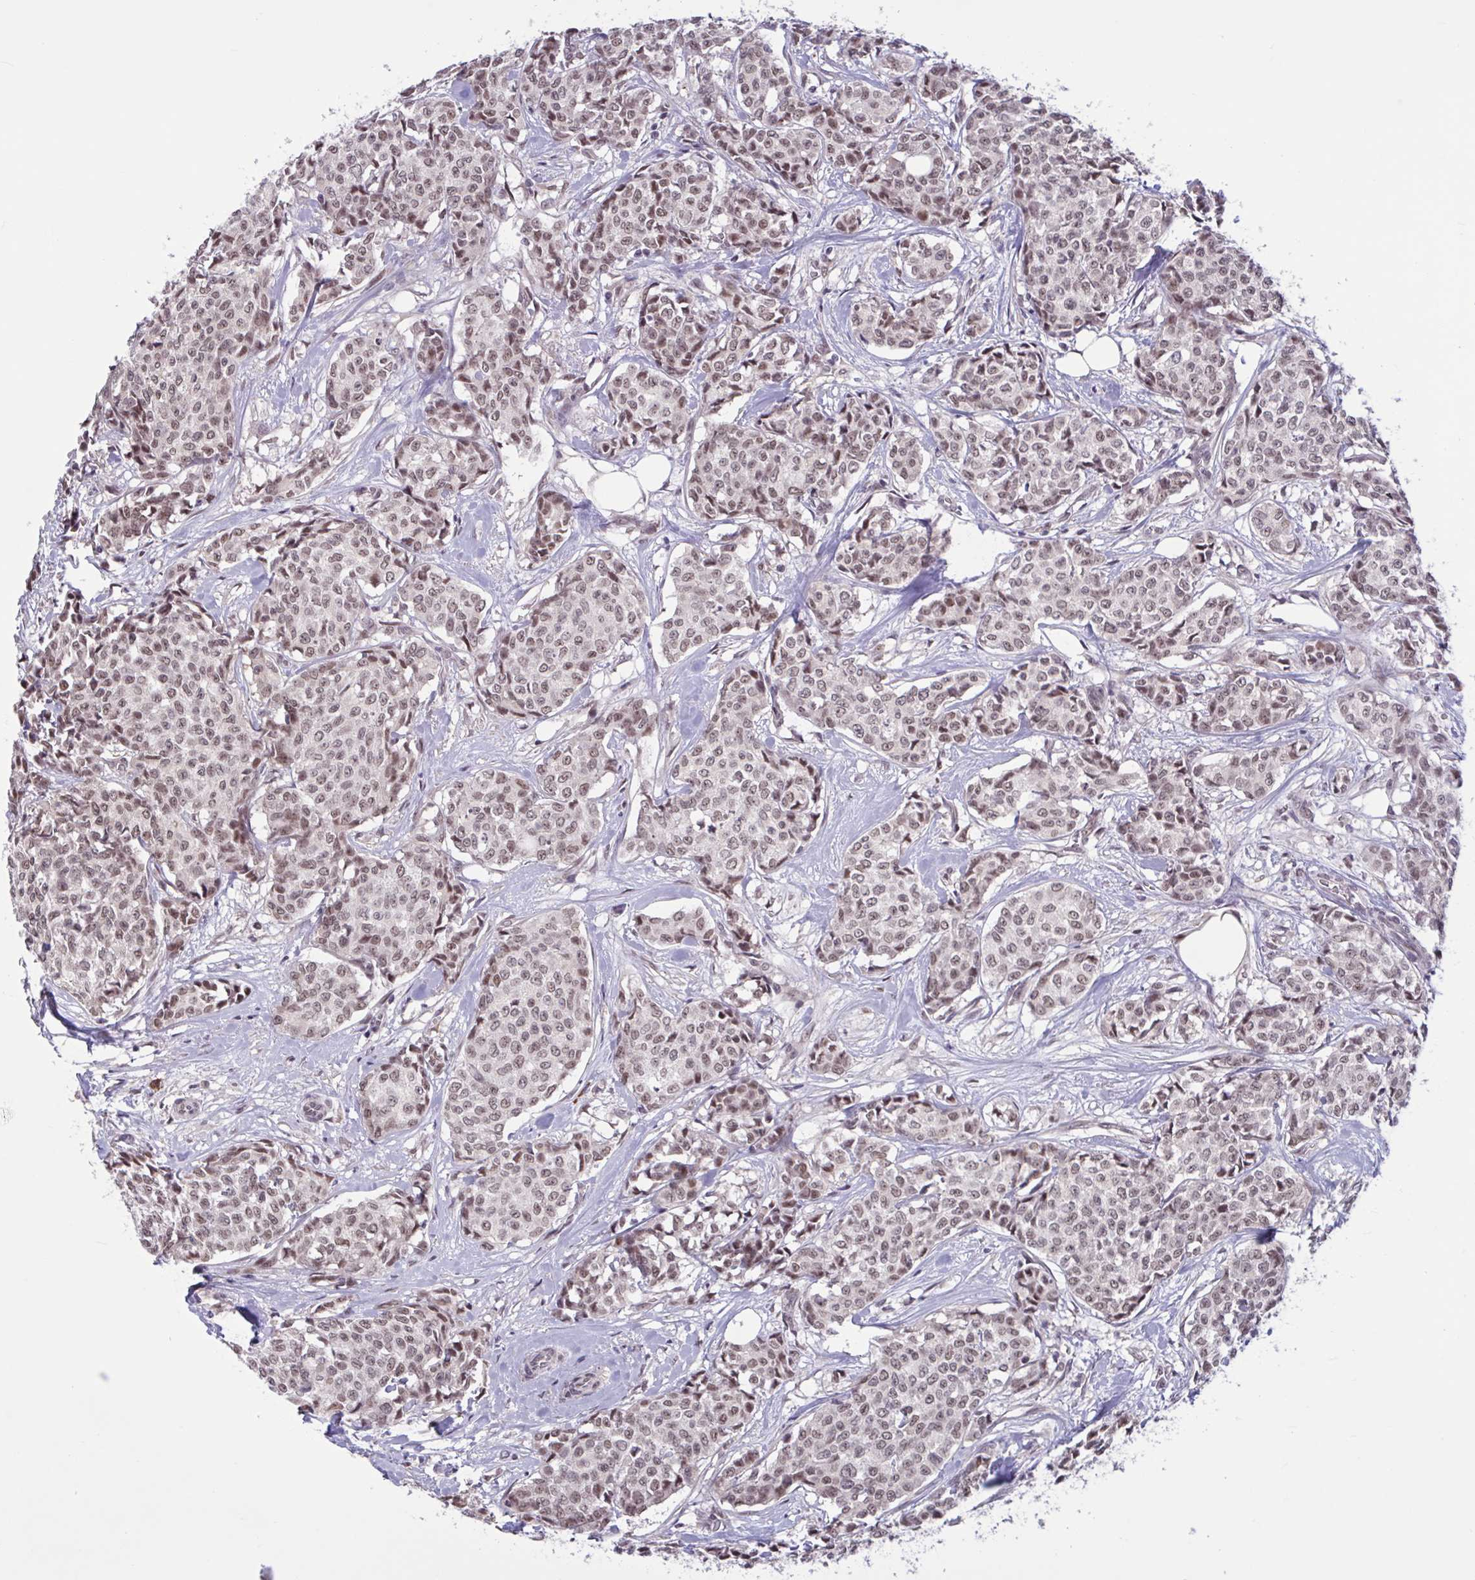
{"staining": {"intensity": "moderate", "quantity": ">75%", "location": "nuclear"}, "tissue": "breast cancer", "cell_type": "Tumor cells", "image_type": "cancer", "snomed": [{"axis": "morphology", "description": "Duct carcinoma"}, {"axis": "topography", "description": "Breast"}], "caption": "There is medium levels of moderate nuclear expression in tumor cells of infiltrating ductal carcinoma (breast), as demonstrated by immunohistochemical staining (brown color).", "gene": "ZNF414", "patient": {"sex": "female", "age": 91}}